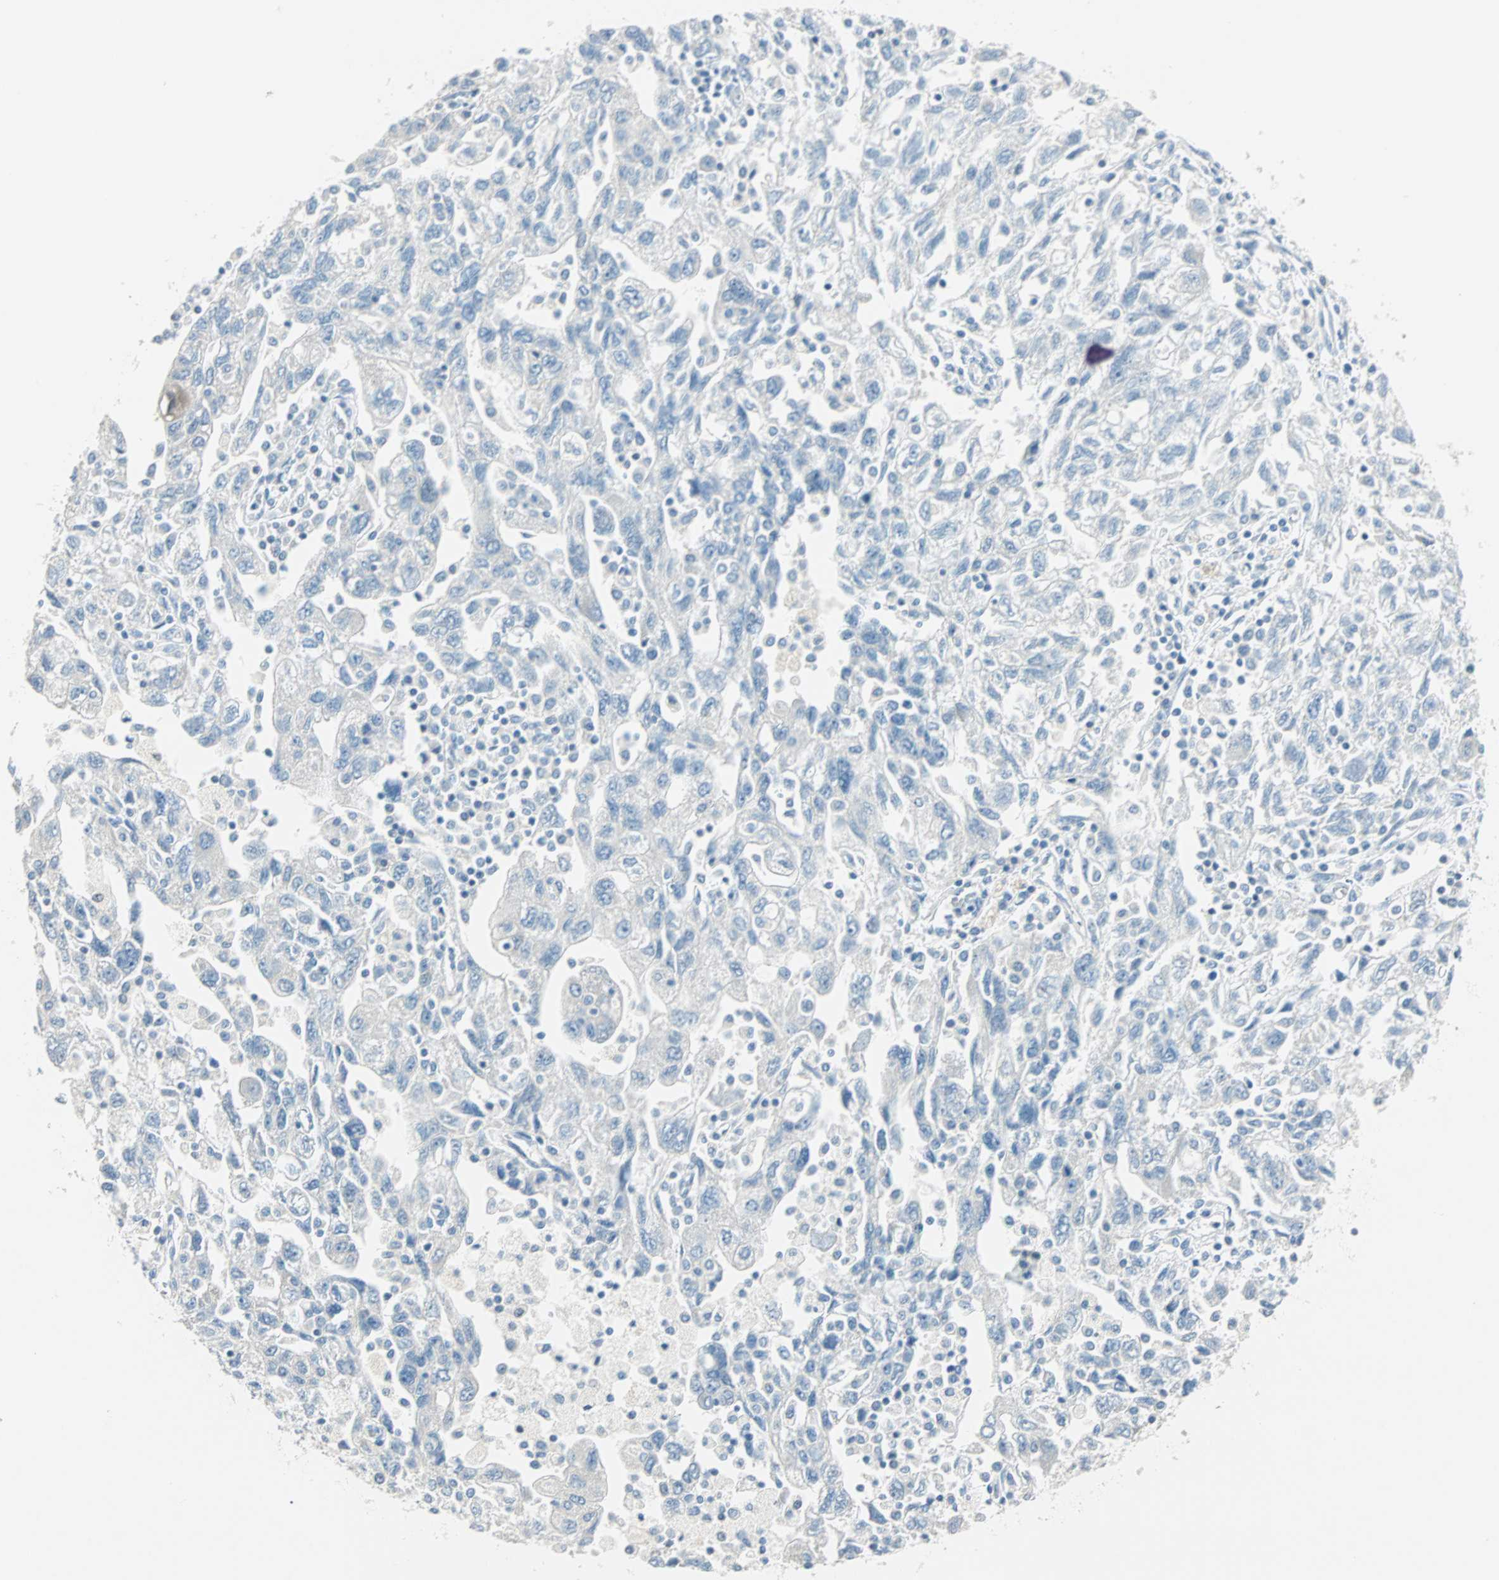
{"staining": {"intensity": "negative", "quantity": "none", "location": "none"}, "tissue": "ovarian cancer", "cell_type": "Tumor cells", "image_type": "cancer", "snomed": [{"axis": "morphology", "description": "Carcinoma, NOS"}, {"axis": "morphology", "description": "Cystadenocarcinoma, serous, NOS"}, {"axis": "topography", "description": "Ovary"}], "caption": "Ovarian cancer stained for a protein using immunohistochemistry (IHC) exhibits no positivity tumor cells.", "gene": "SULT1C2", "patient": {"sex": "female", "age": 69}}